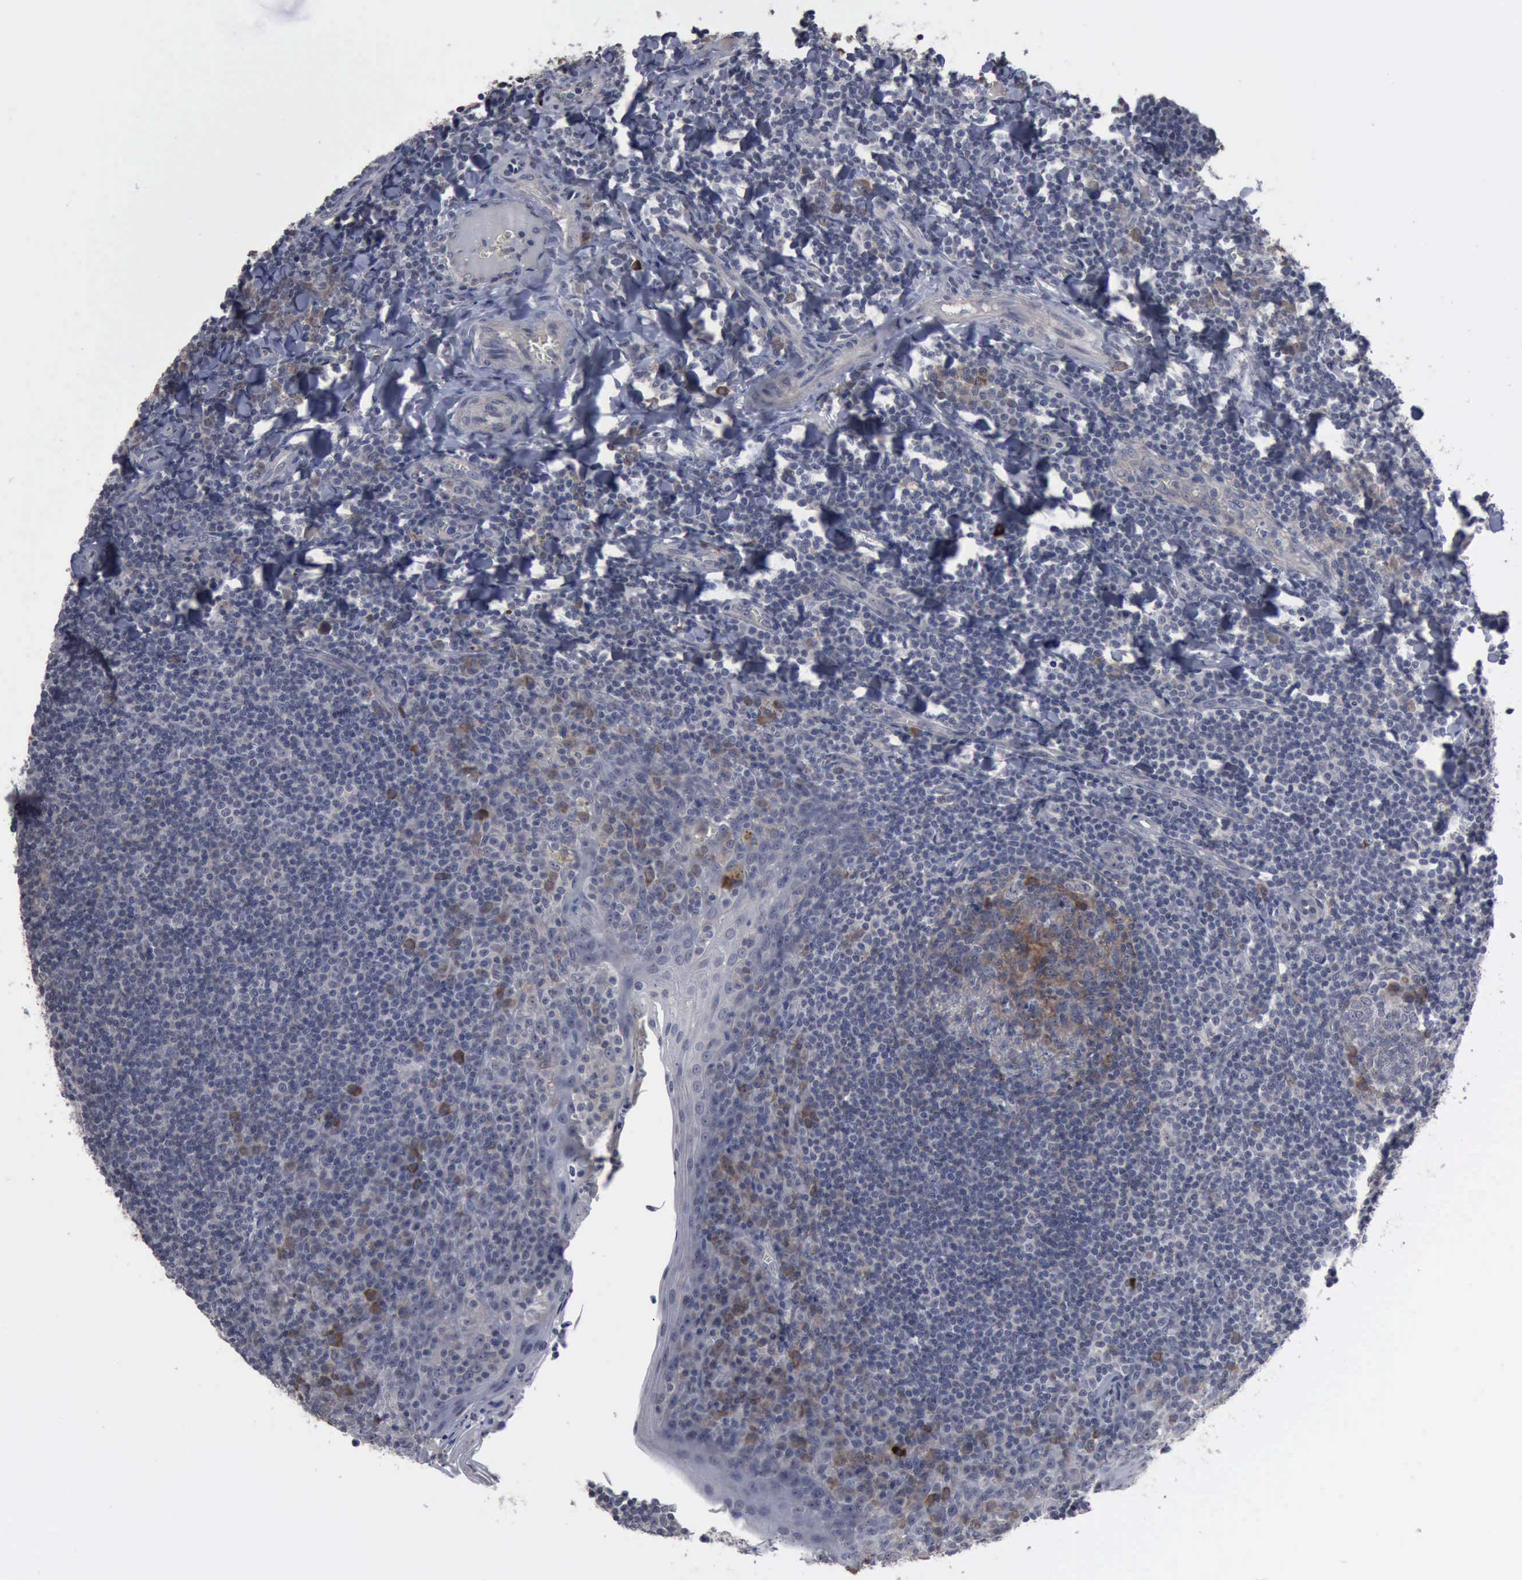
{"staining": {"intensity": "weak", "quantity": "<25%", "location": "cytoplasmic/membranous"}, "tissue": "tonsil", "cell_type": "Germinal center cells", "image_type": "normal", "snomed": [{"axis": "morphology", "description": "Normal tissue, NOS"}, {"axis": "topography", "description": "Tonsil"}], "caption": "A high-resolution micrograph shows IHC staining of normal tonsil, which demonstrates no significant staining in germinal center cells.", "gene": "MYO18B", "patient": {"sex": "male", "age": 31}}